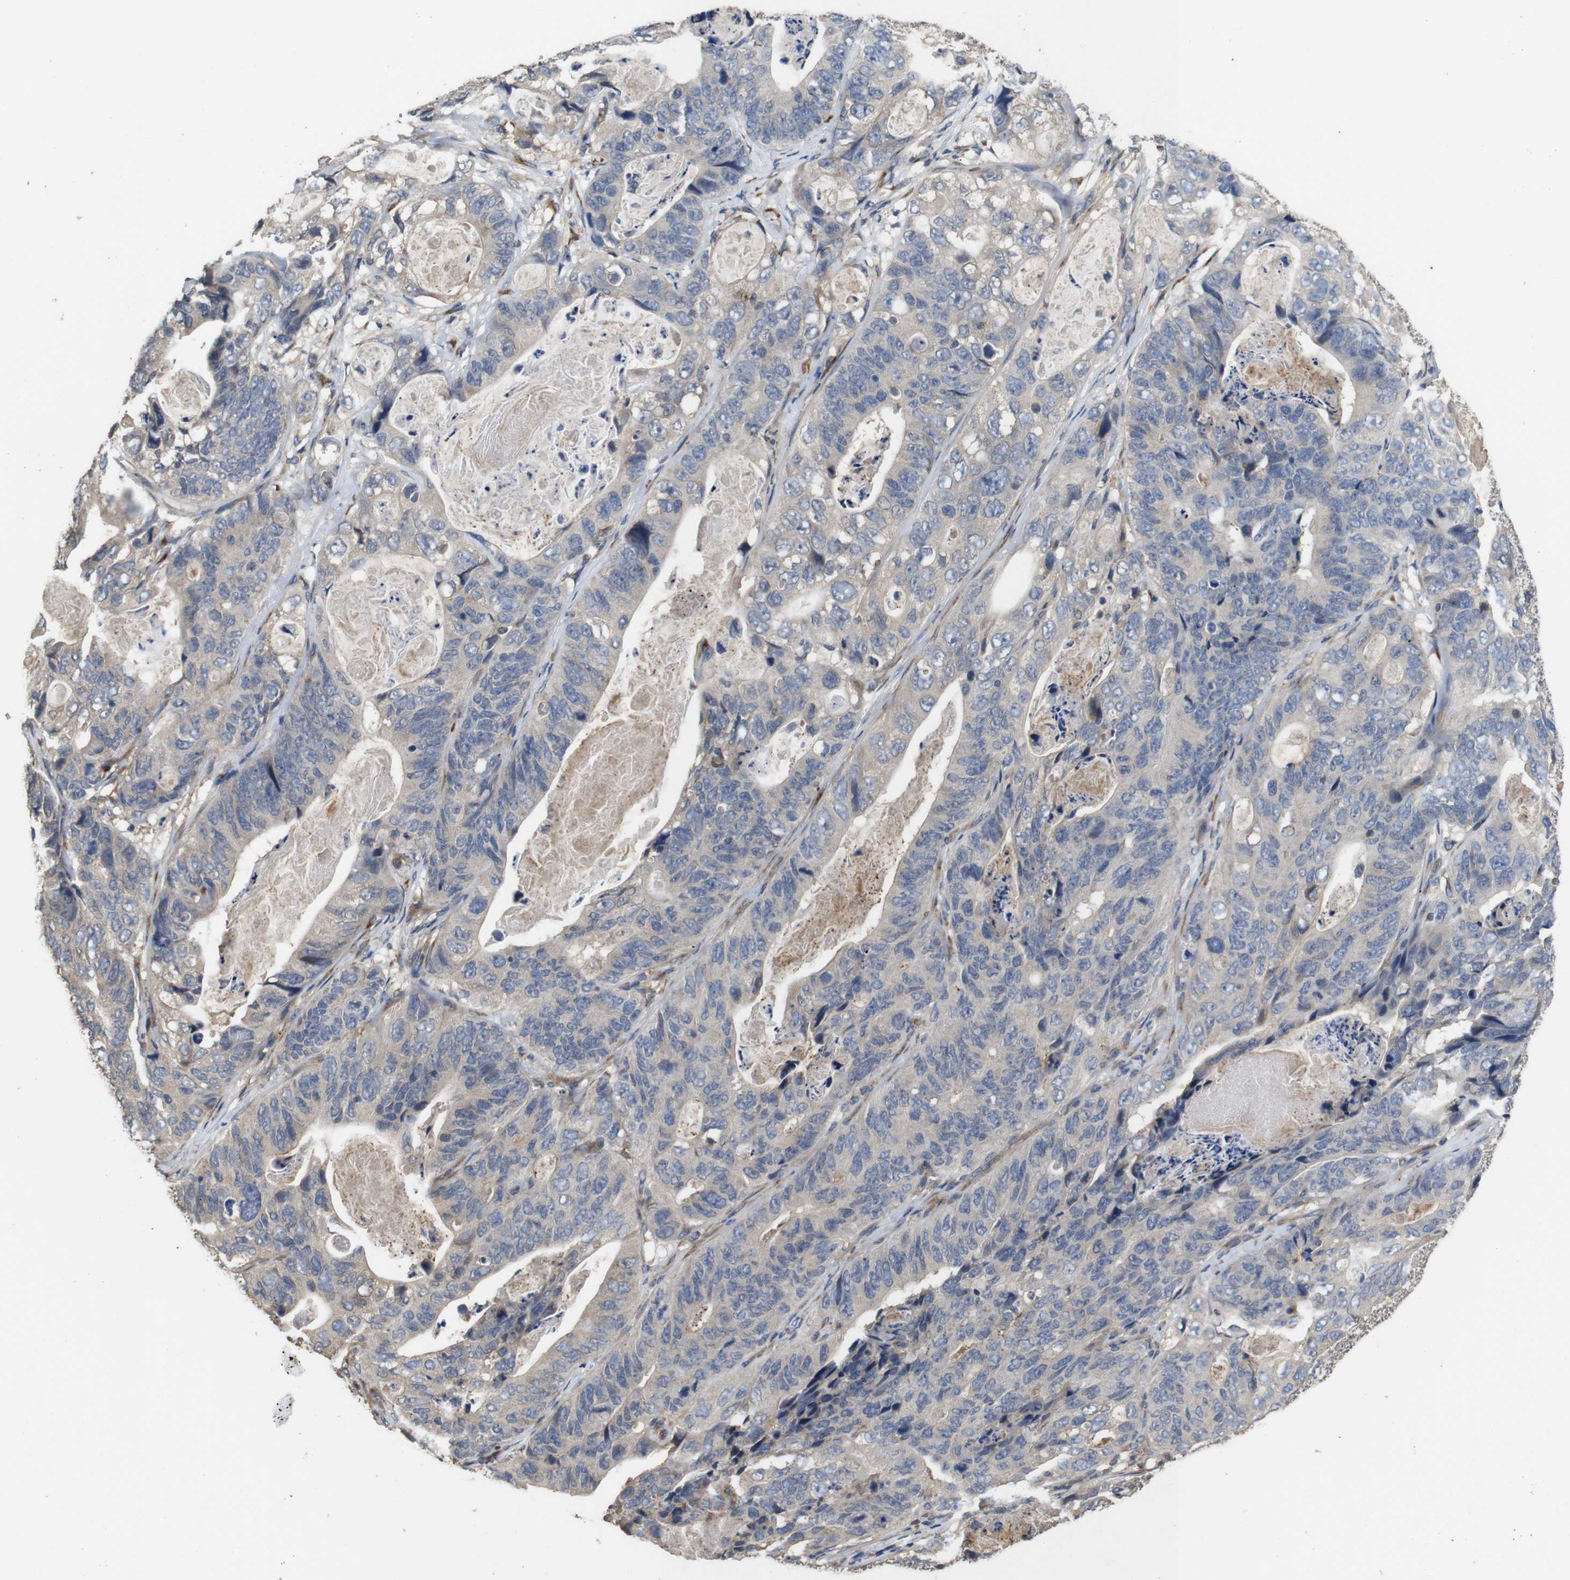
{"staining": {"intensity": "weak", "quantity": "<25%", "location": "cytoplasmic/membranous"}, "tissue": "stomach cancer", "cell_type": "Tumor cells", "image_type": "cancer", "snomed": [{"axis": "morphology", "description": "Adenocarcinoma, NOS"}, {"axis": "topography", "description": "Stomach"}], "caption": "High power microscopy photomicrograph of an immunohistochemistry (IHC) photomicrograph of stomach adenocarcinoma, revealing no significant staining in tumor cells.", "gene": "ARHGAP24", "patient": {"sex": "female", "age": 89}}